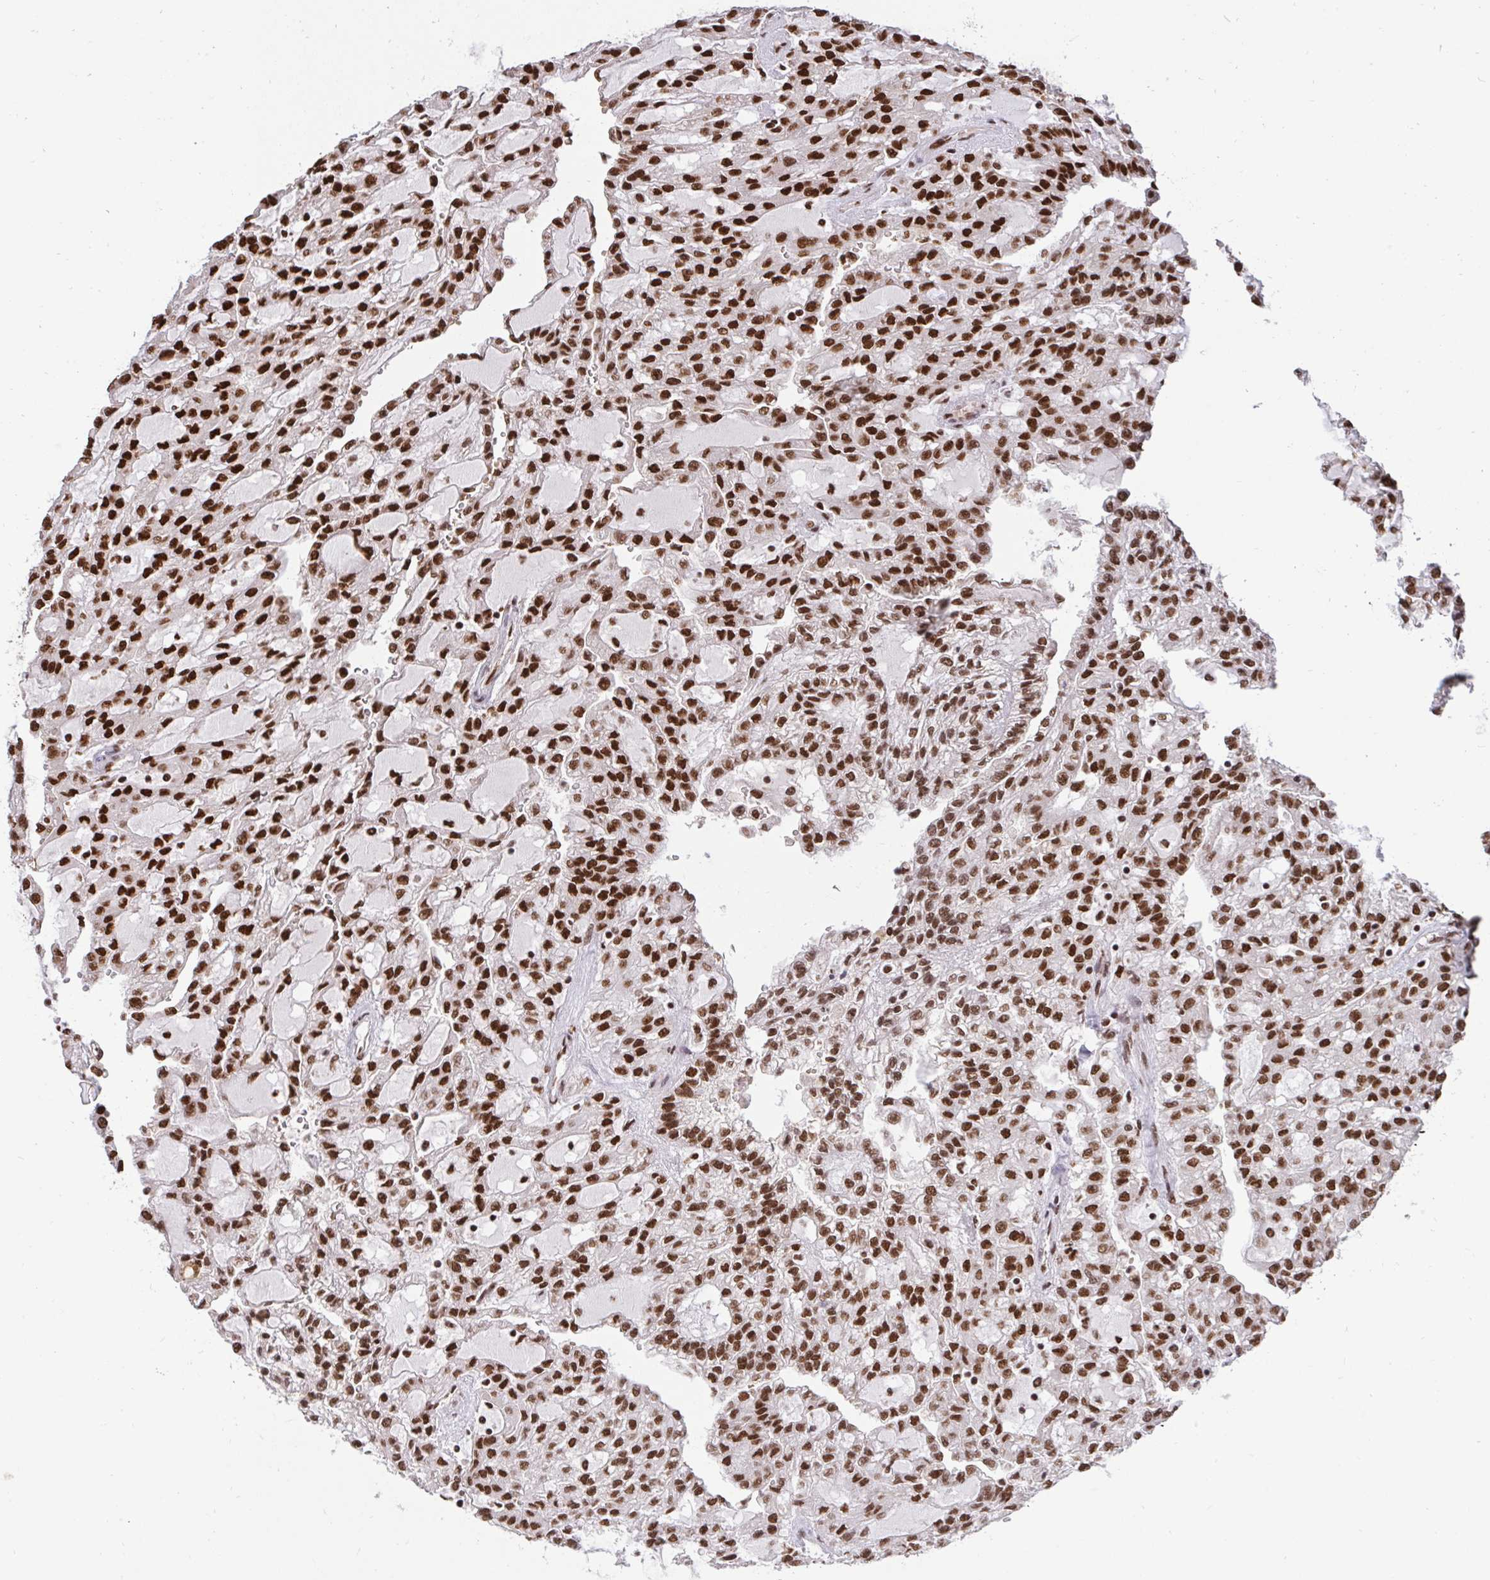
{"staining": {"intensity": "strong", "quantity": ">75%", "location": "nuclear"}, "tissue": "renal cancer", "cell_type": "Tumor cells", "image_type": "cancer", "snomed": [{"axis": "morphology", "description": "Adenocarcinoma, NOS"}, {"axis": "topography", "description": "Kidney"}], "caption": "This image displays immunohistochemistry staining of human renal adenocarcinoma, with high strong nuclear staining in about >75% of tumor cells.", "gene": "HNRNPL", "patient": {"sex": "male", "age": 63}}